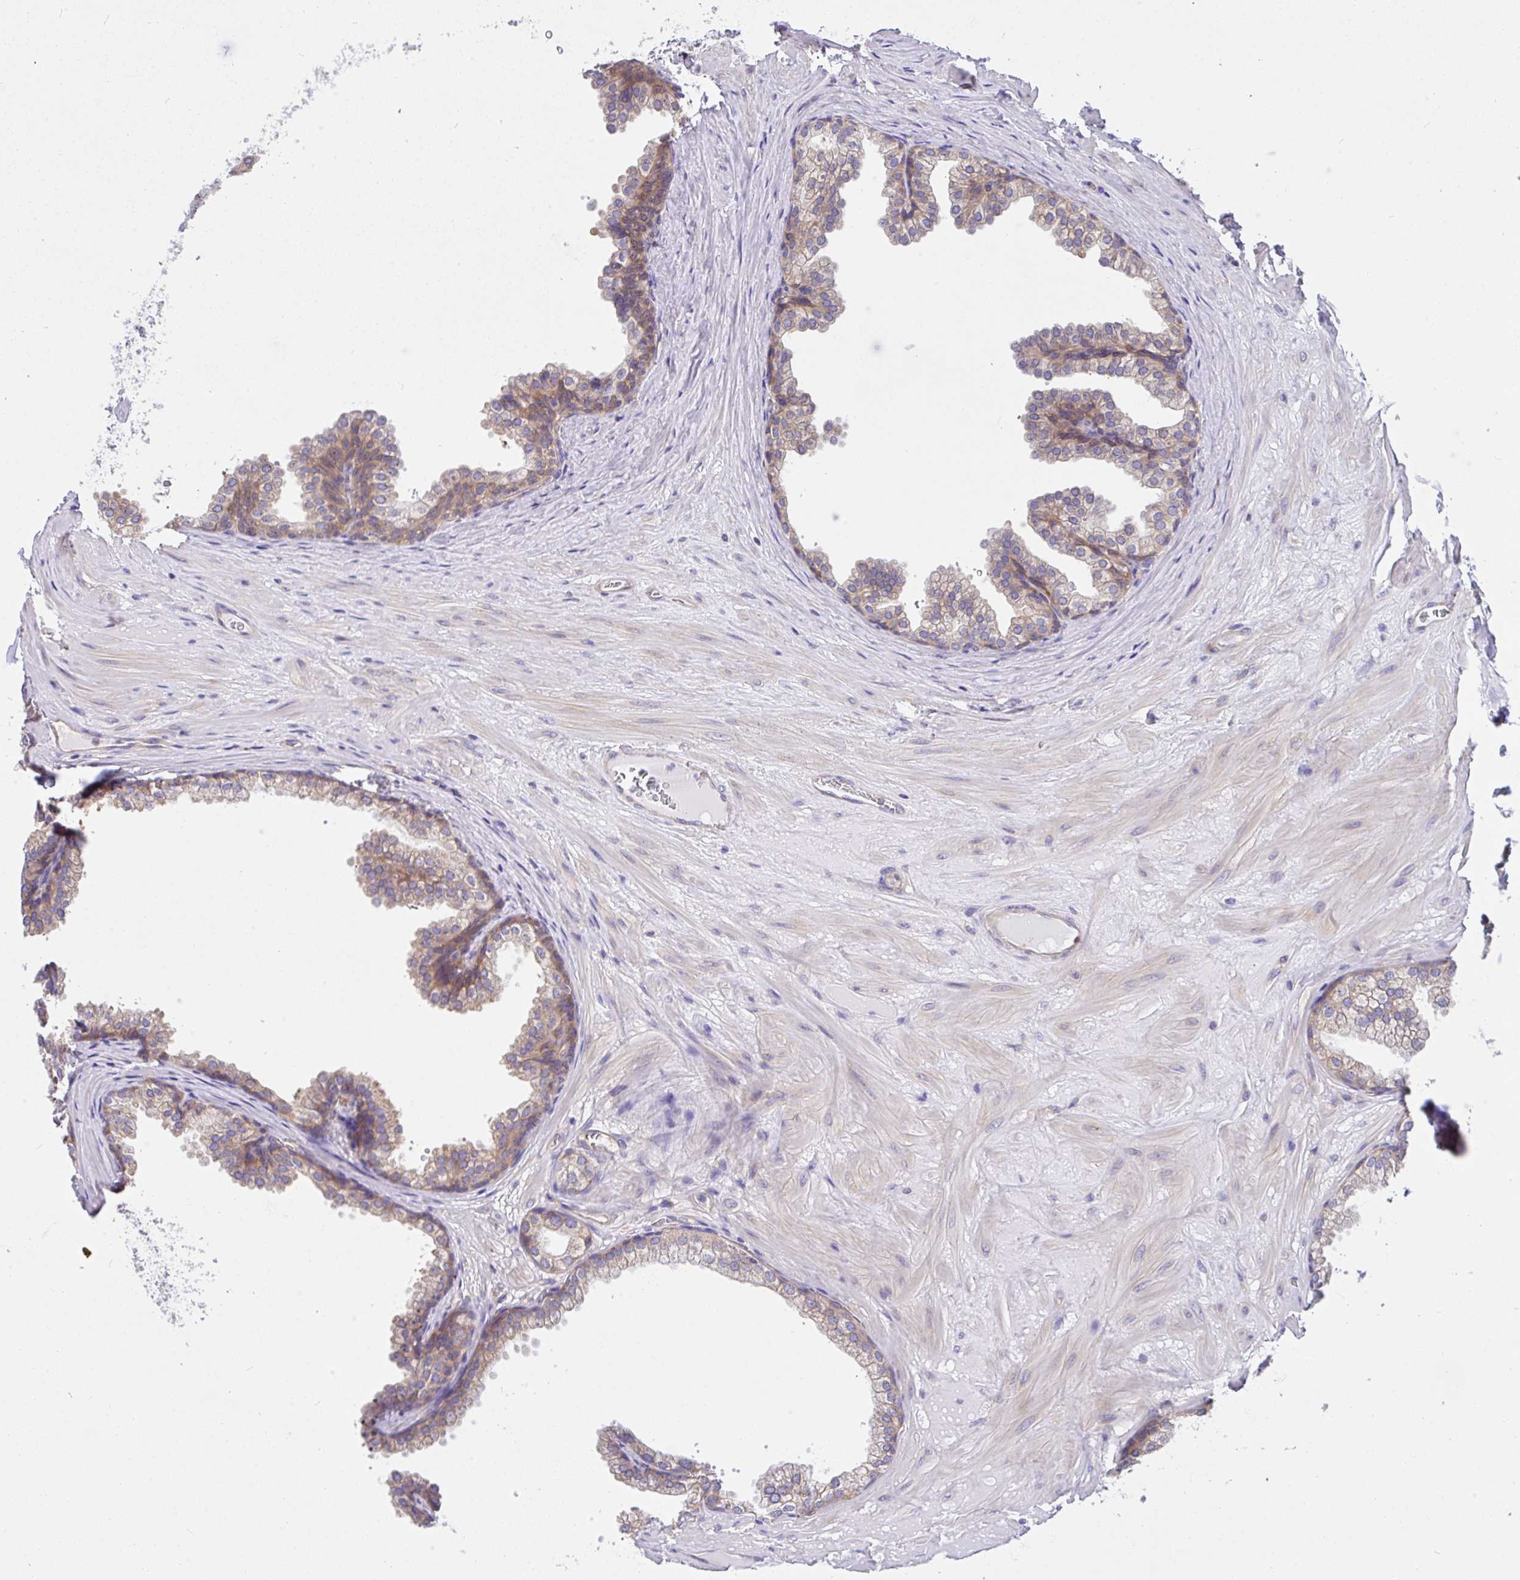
{"staining": {"intensity": "weak", "quantity": "25%-75%", "location": "cytoplasmic/membranous"}, "tissue": "prostate", "cell_type": "Glandular cells", "image_type": "normal", "snomed": [{"axis": "morphology", "description": "Normal tissue, NOS"}, {"axis": "topography", "description": "Prostate"}], "caption": "Immunohistochemistry (IHC) of unremarkable prostate displays low levels of weak cytoplasmic/membranous expression in approximately 25%-75% of glandular cells. (DAB (3,3'-diaminobenzidine) = brown stain, brightfield microscopy at high magnification).", "gene": "GFPT2", "patient": {"sex": "male", "age": 37}}